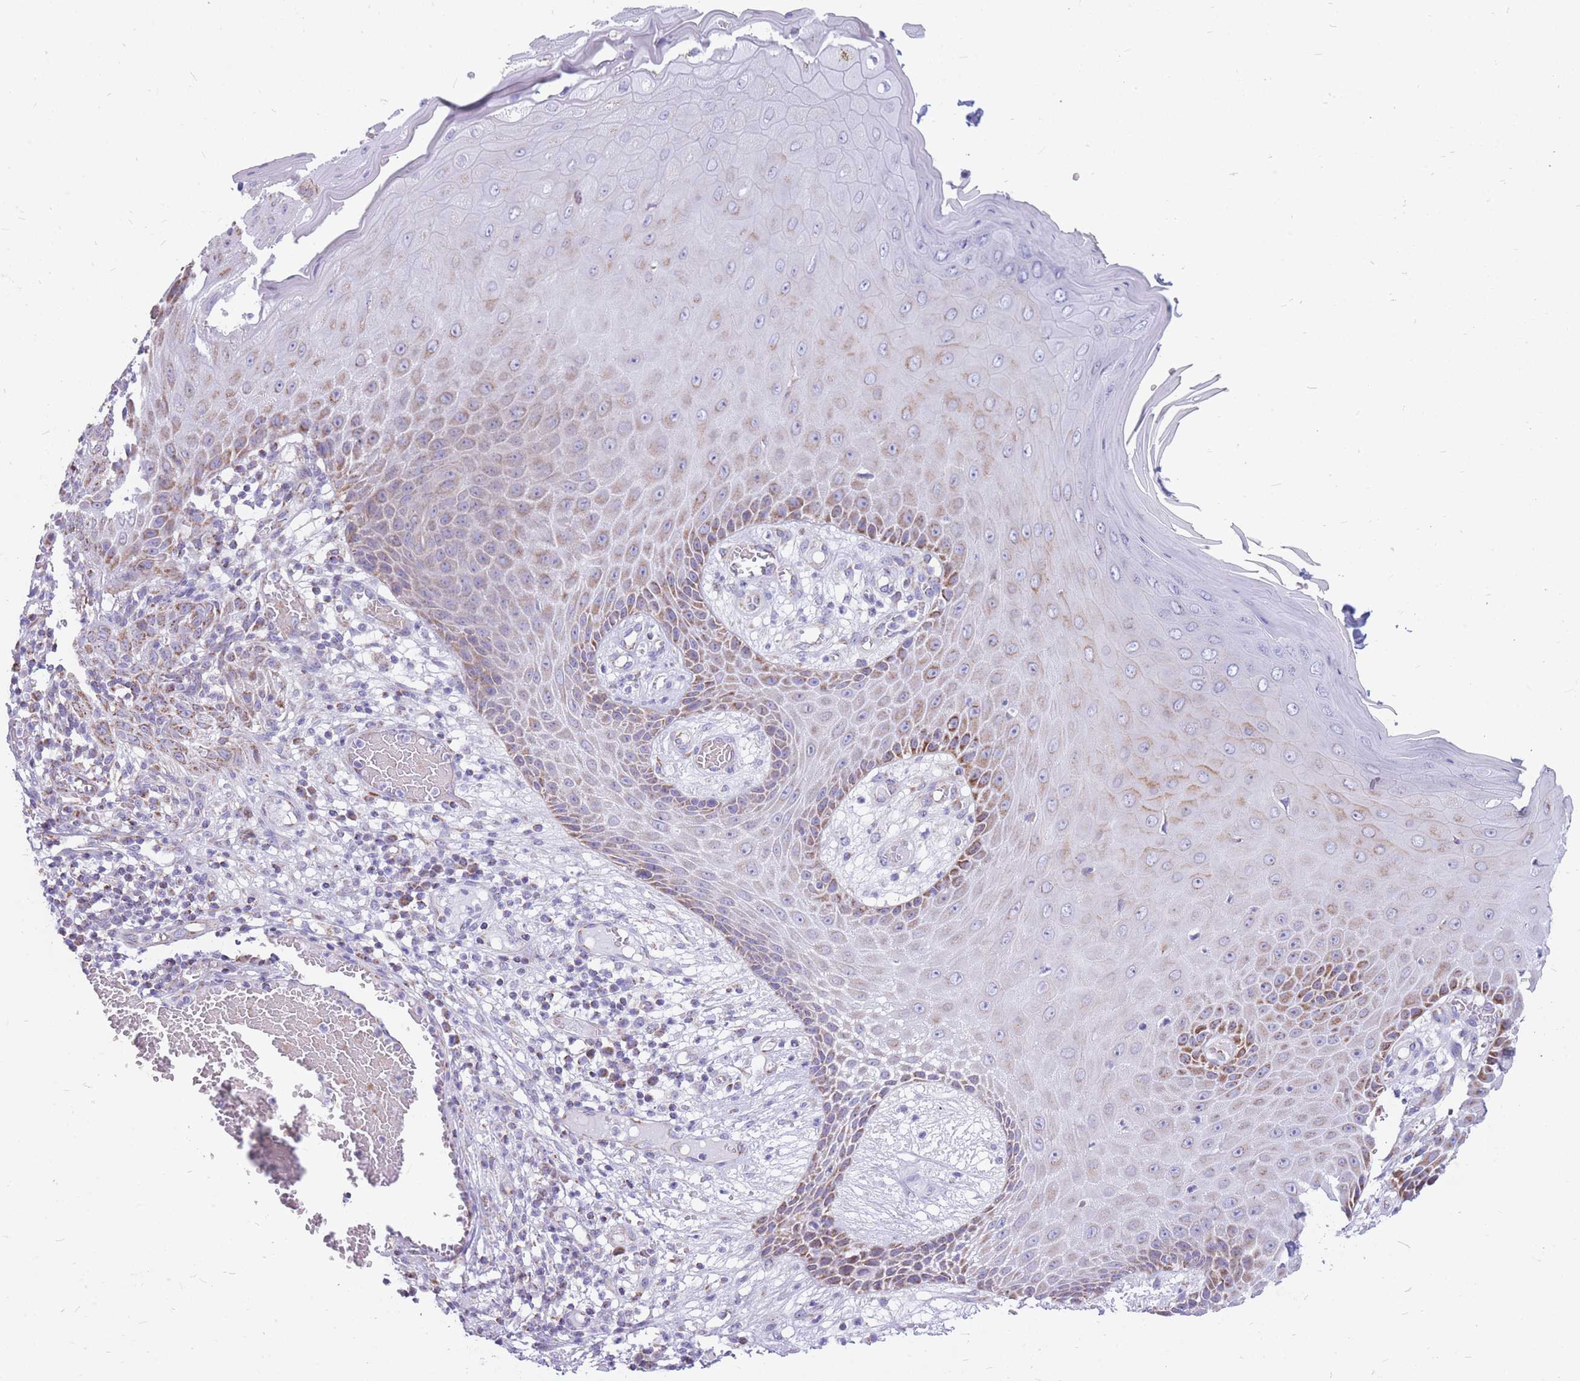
{"staining": {"intensity": "moderate", "quantity": "<25%", "location": "cytoplasmic/membranous"}, "tissue": "skin cancer", "cell_type": "Tumor cells", "image_type": "cancer", "snomed": [{"axis": "morphology", "description": "Normal tissue, NOS"}, {"axis": "morphology", "description": "Basal cell carcinoma"}, {"axis": "topography", "description": "Skin"}], "caption": "Moderate cytoplasmic/membranous protein positivity is present in about <25% of tumor cells in skin cancer (basal cell carcinoma).", "gene": "PCSK1", "patient": {"sex": "male", "age": 64}}